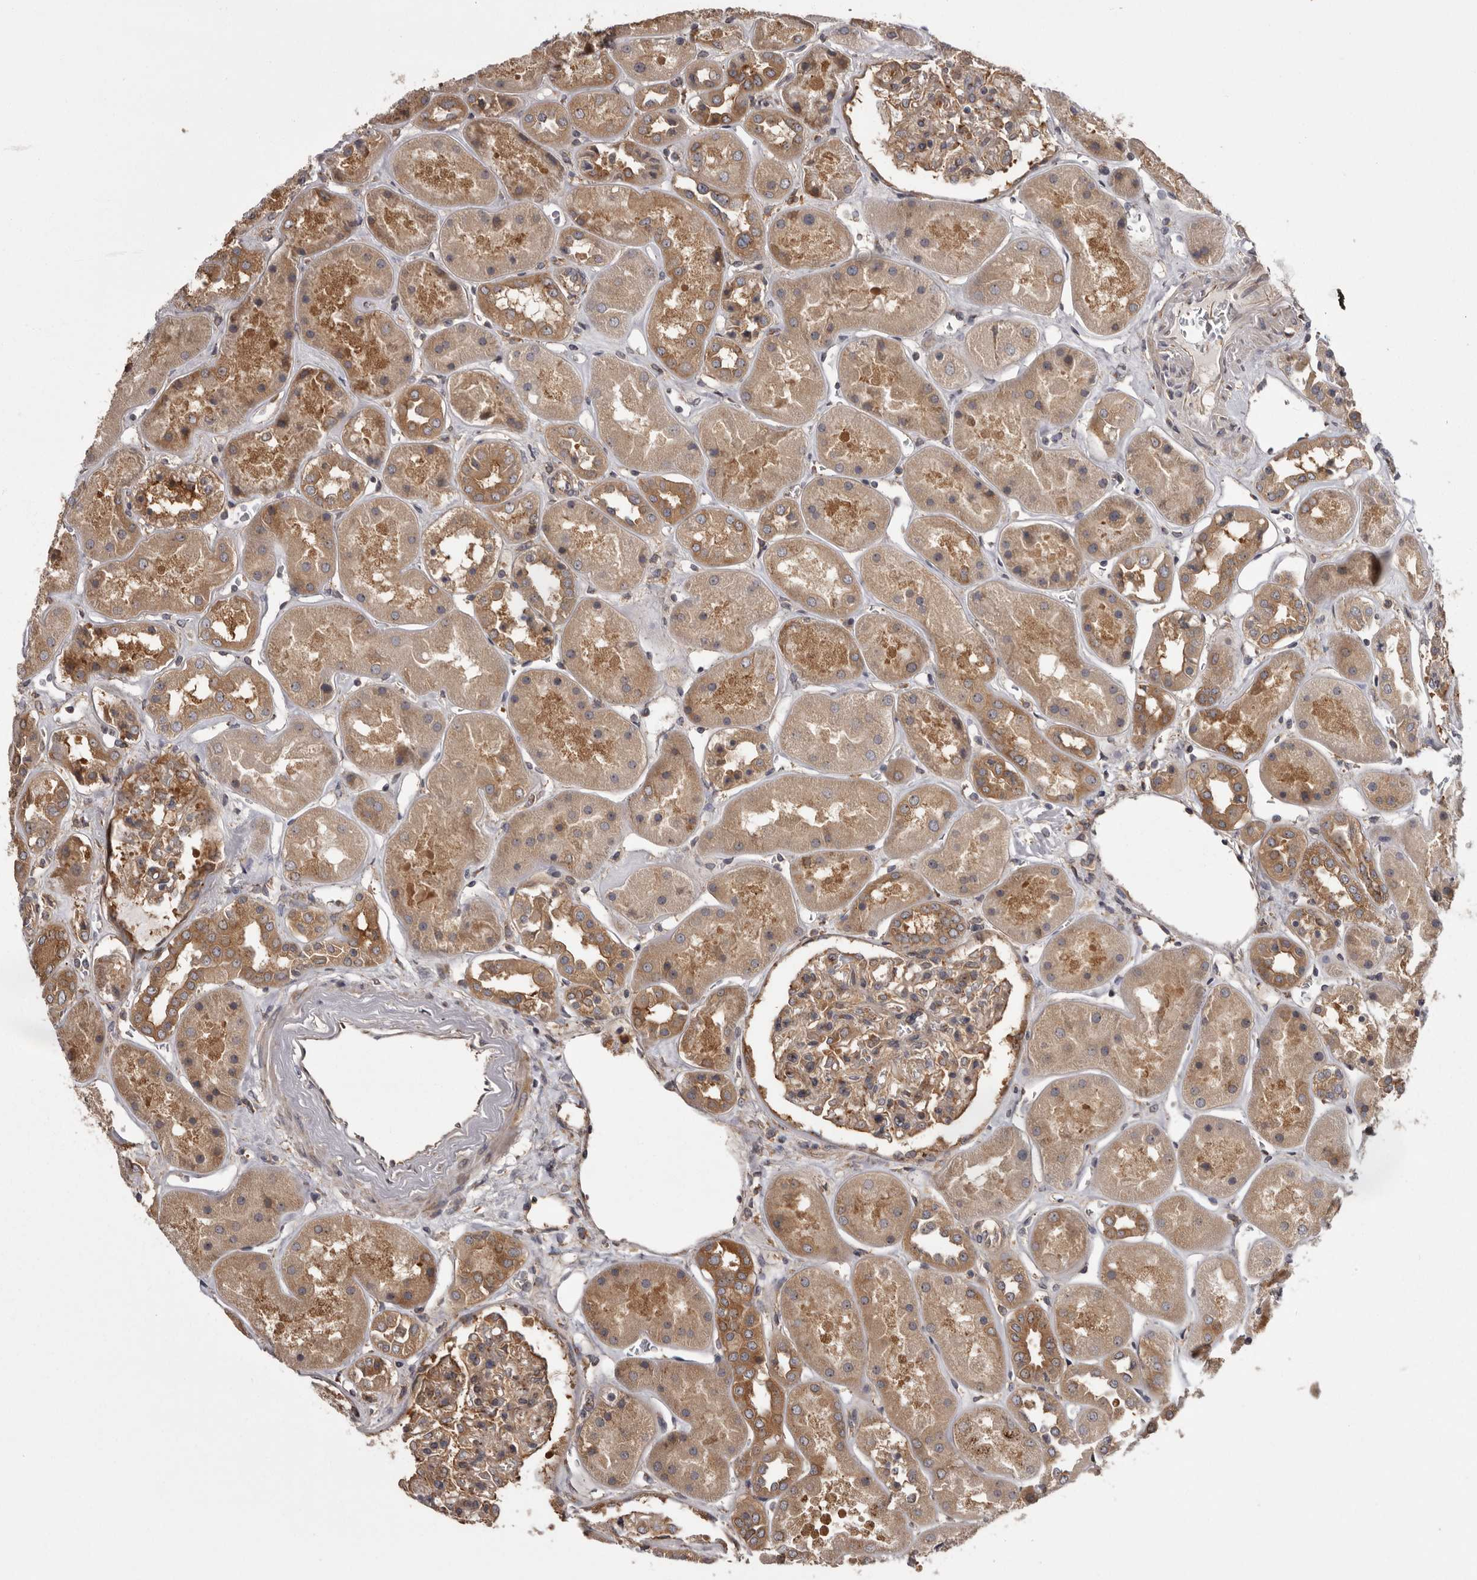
{"staining": {"intensity": "moderate", "quantity": "25%-75%", "location": "cytoplasmic/membranous"}, "tissue": "kidney", "cell_type": "Cells in glomeruli", "image_type": "normal", "snomed": [{"axis": "morphology", "description": "Normal tissue, NOS"}, {"axis": "topography", "description": "Kidney"}], "caption": "A brown stain highlights moderate cytoplasmic/membranous expression of a protein in cells in glomeruli of unremarkable human kidney. The protein is stained brown, and the nuclei are stained in blue (DAB IHC with brightfield microscopy, high magnification).", "gene": "DARS1", "patient": {"sex": "male", "age": 70}}